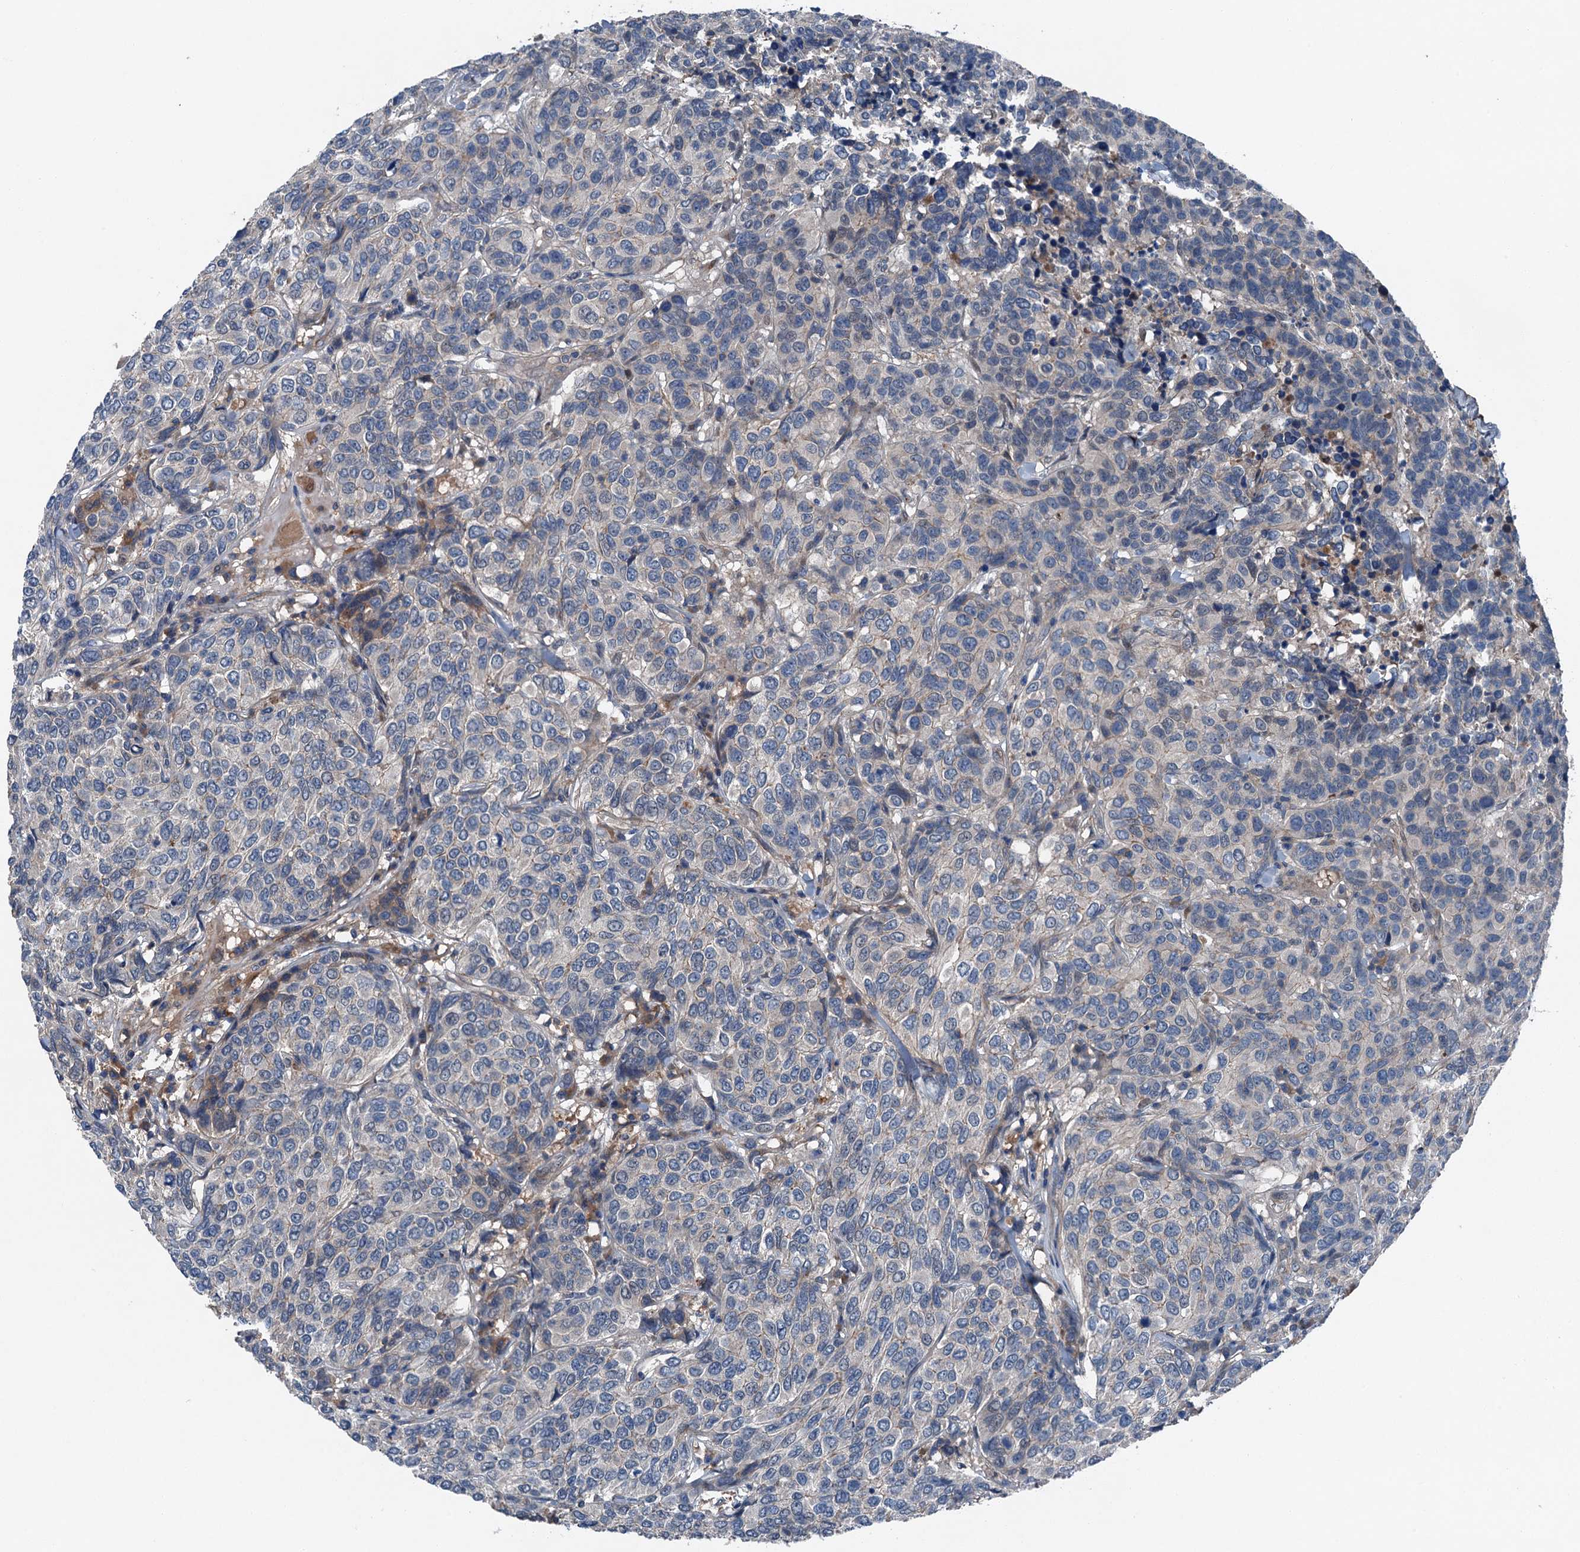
{"staining": {"intensity": "negative", "quantity": "none", "location": "none"}, "tissue": "breast cancer", "cell_type": "Tumor cells", "image_type": "cancer", "snomed": [{"axis": "morphology", "description": "Duct carcinoma"}, {"axis": "topography", "description": "Breast"}], "caption": "Tumor cells show no significant protein positivity in intraductal carcinoma (breast). The staining was performed using DAB (3,3'-diaminobenzidine) to visualize the protein expression in brown, while the nuclei were stained in blue with hematoxylin (Magnification: 20x).", "gene": "SLC2A10", "patient": {"sex": "female", "age": 55}}